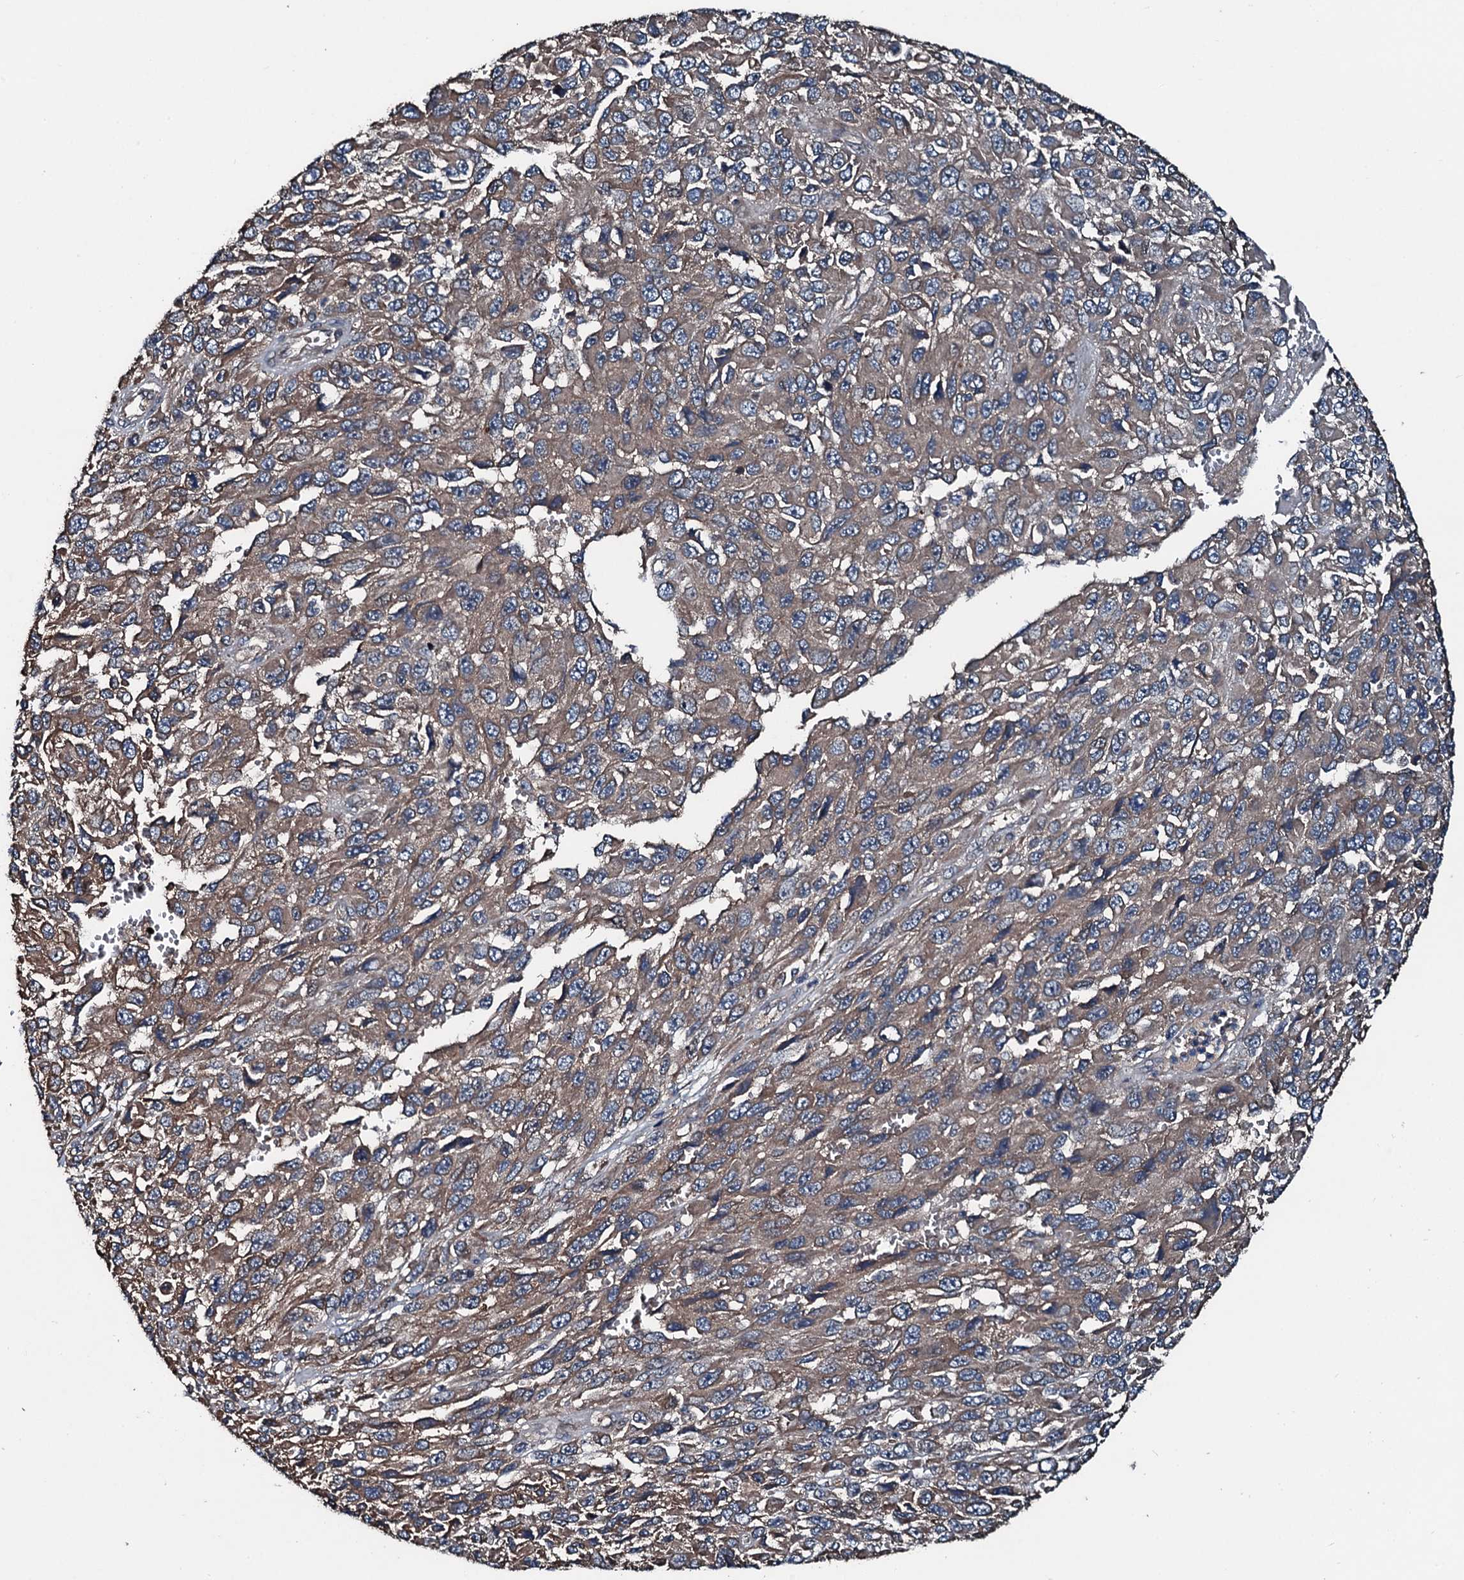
{"staining": {"intensity": "moderate", "quantity": ">75%", "location": "cytoplasmic/membranous"}, "tissue": "melanoma", "cell_type": "Tumor cells", "image_type": "cancer", "snomed": [{"axis": "morphology", "description": "Normal tissue, NOS"}, {"axis": "morphology", "description": "Malignant melanoma, NOS"}, {"axis": "topography", "description": "Skin"}], "caption": "A brown stain highlights moderate cytoplasmic/membranous staining of a protein in malignant melanoma tumor cells.", "gene": "AARS1", "patient": {"sex": "female", "age": 96}}